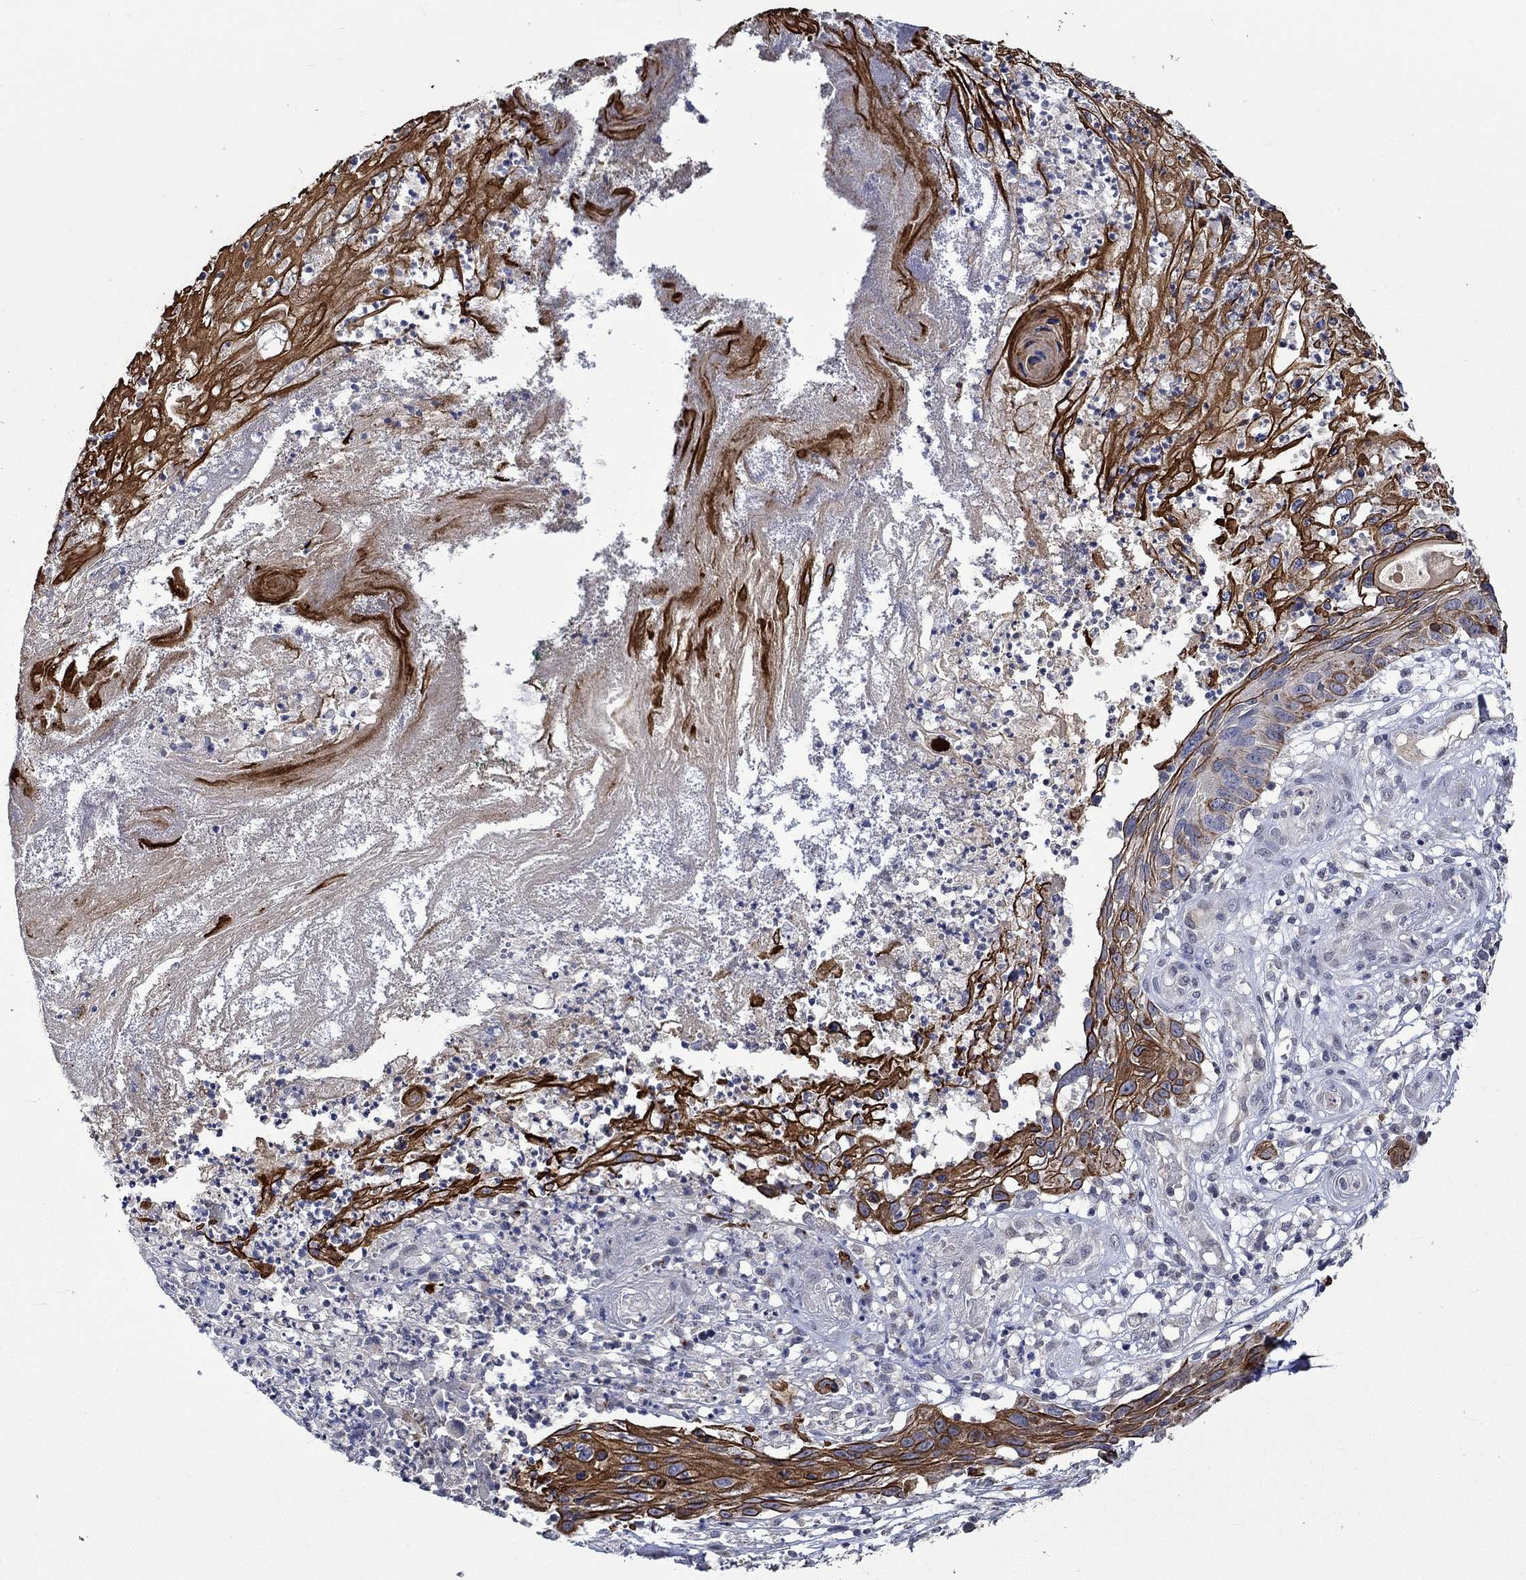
{"staining": {"intensity": "strong", "quantity": "<25%", "location": "cytoplasmic/membranous"}, "tissue": "skin cancer", "cell_type": "Tumor cells", "image_type": "cancer", "snomed": [{"axis": "morphology", "description": "Squamous cell carcinoma, NOS"}, {"axis": "topography", "description": "Skin"}], "caption": "Protein analysis of skin cancer (squamous cell carcinoma) tissue shows strong cytoplasmic/membranous expression in about <25% of tumor cells.", "gene": "DDX3Y", "patient": {"sex": "male", "age": 92}}